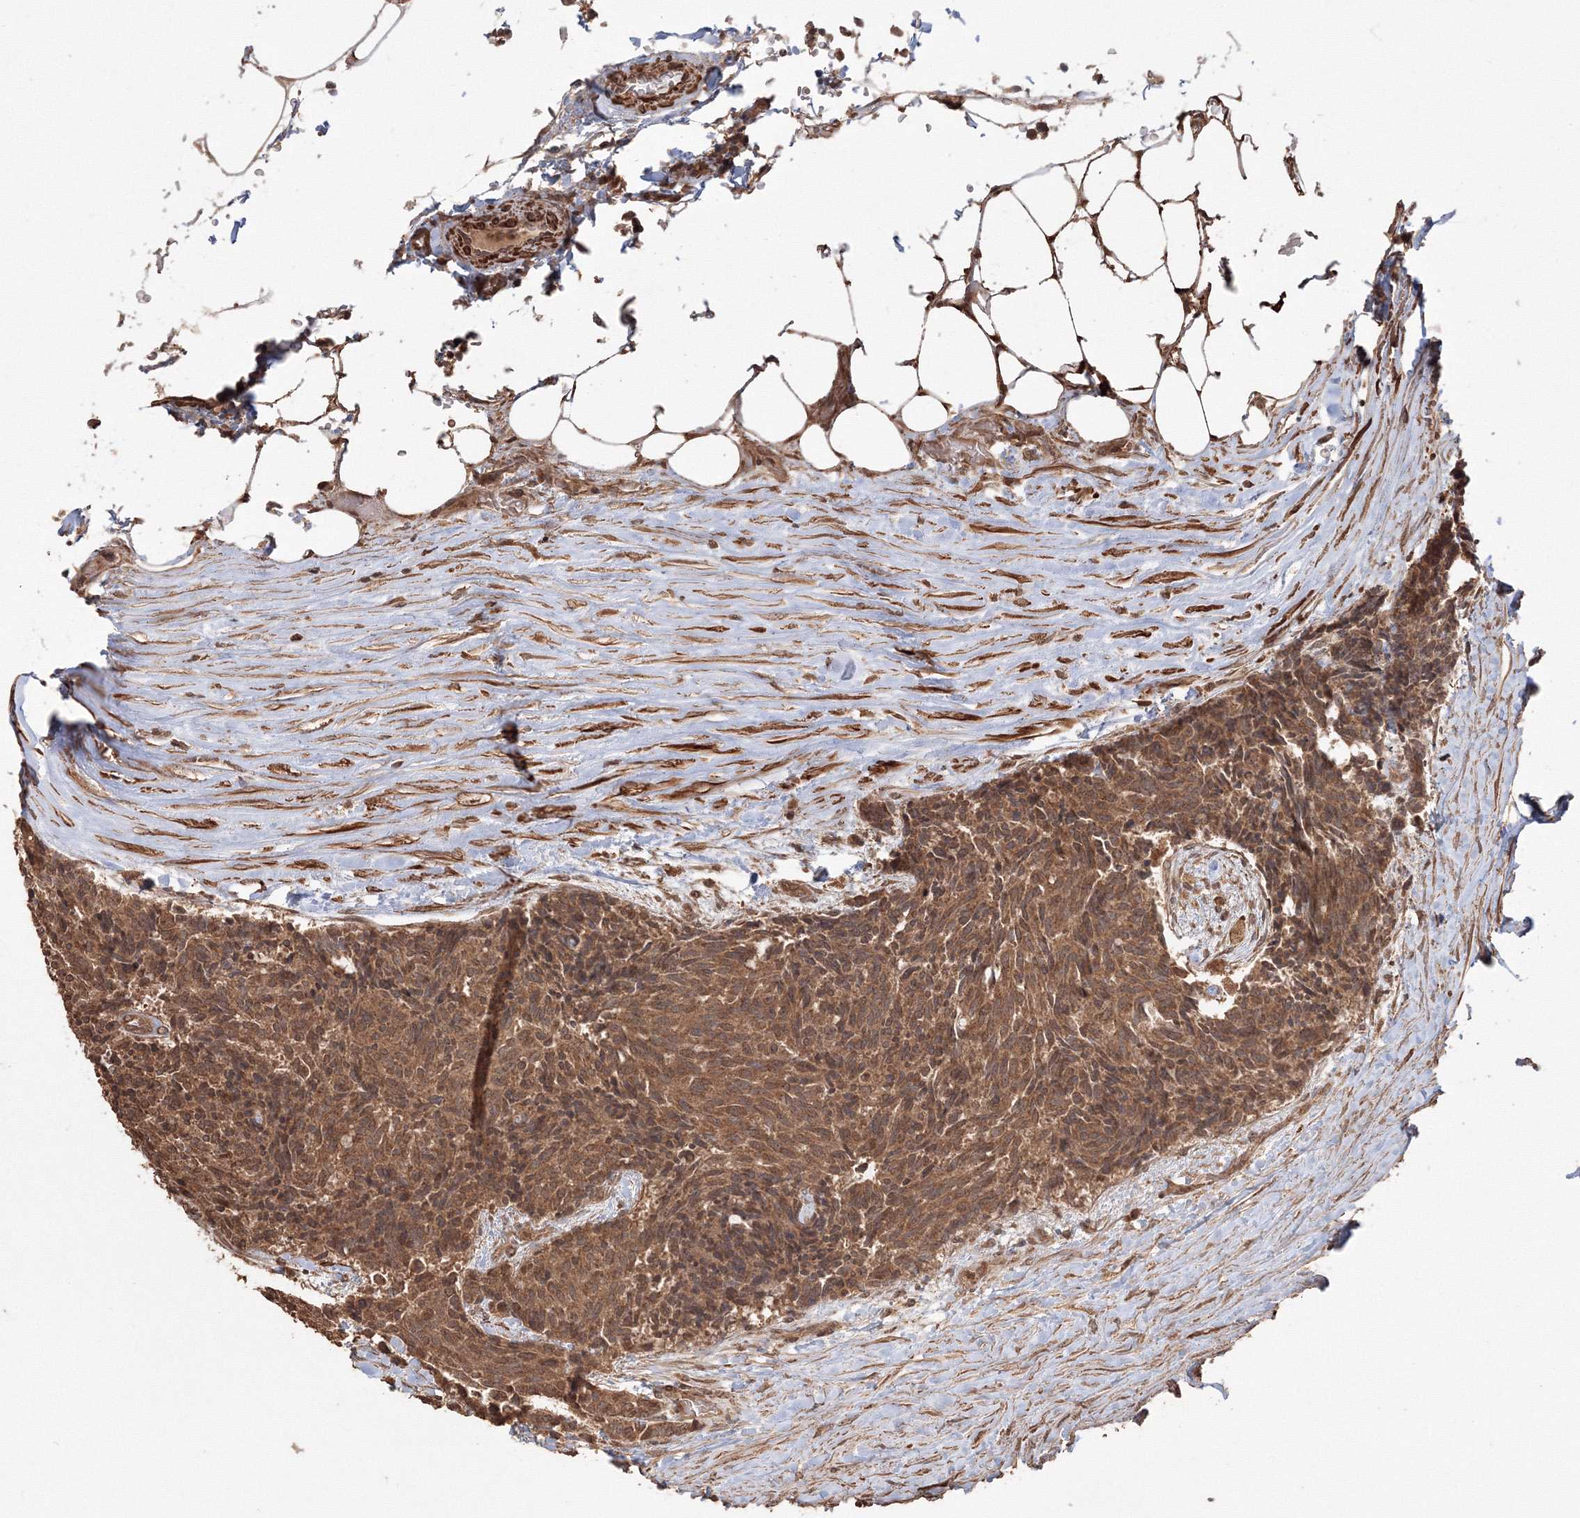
{"staining": {"intensity": "moderate", "quantity": ">75%", "location": "cytoplasmic/membranous"}, "tissue": "carcinoid", "cell_type": "Tumor cells", "image_type": "cancer", "snomed": [{"axis": "morphology", "description": "Carcinoid, malignant, NOS"}, {"axis": "topography", "description": "Pancreas"}], "caption": "Immunohistochemistry (IHC) (DAB (3,3'-diaminobenzidine)) staining of malignant carcinoid reveals moderate cytoplasmic/membranous protein expression in about >75% of tumor cells.", "gene": "CCDC122", "patient": {"sex": "female", "age": 54}}